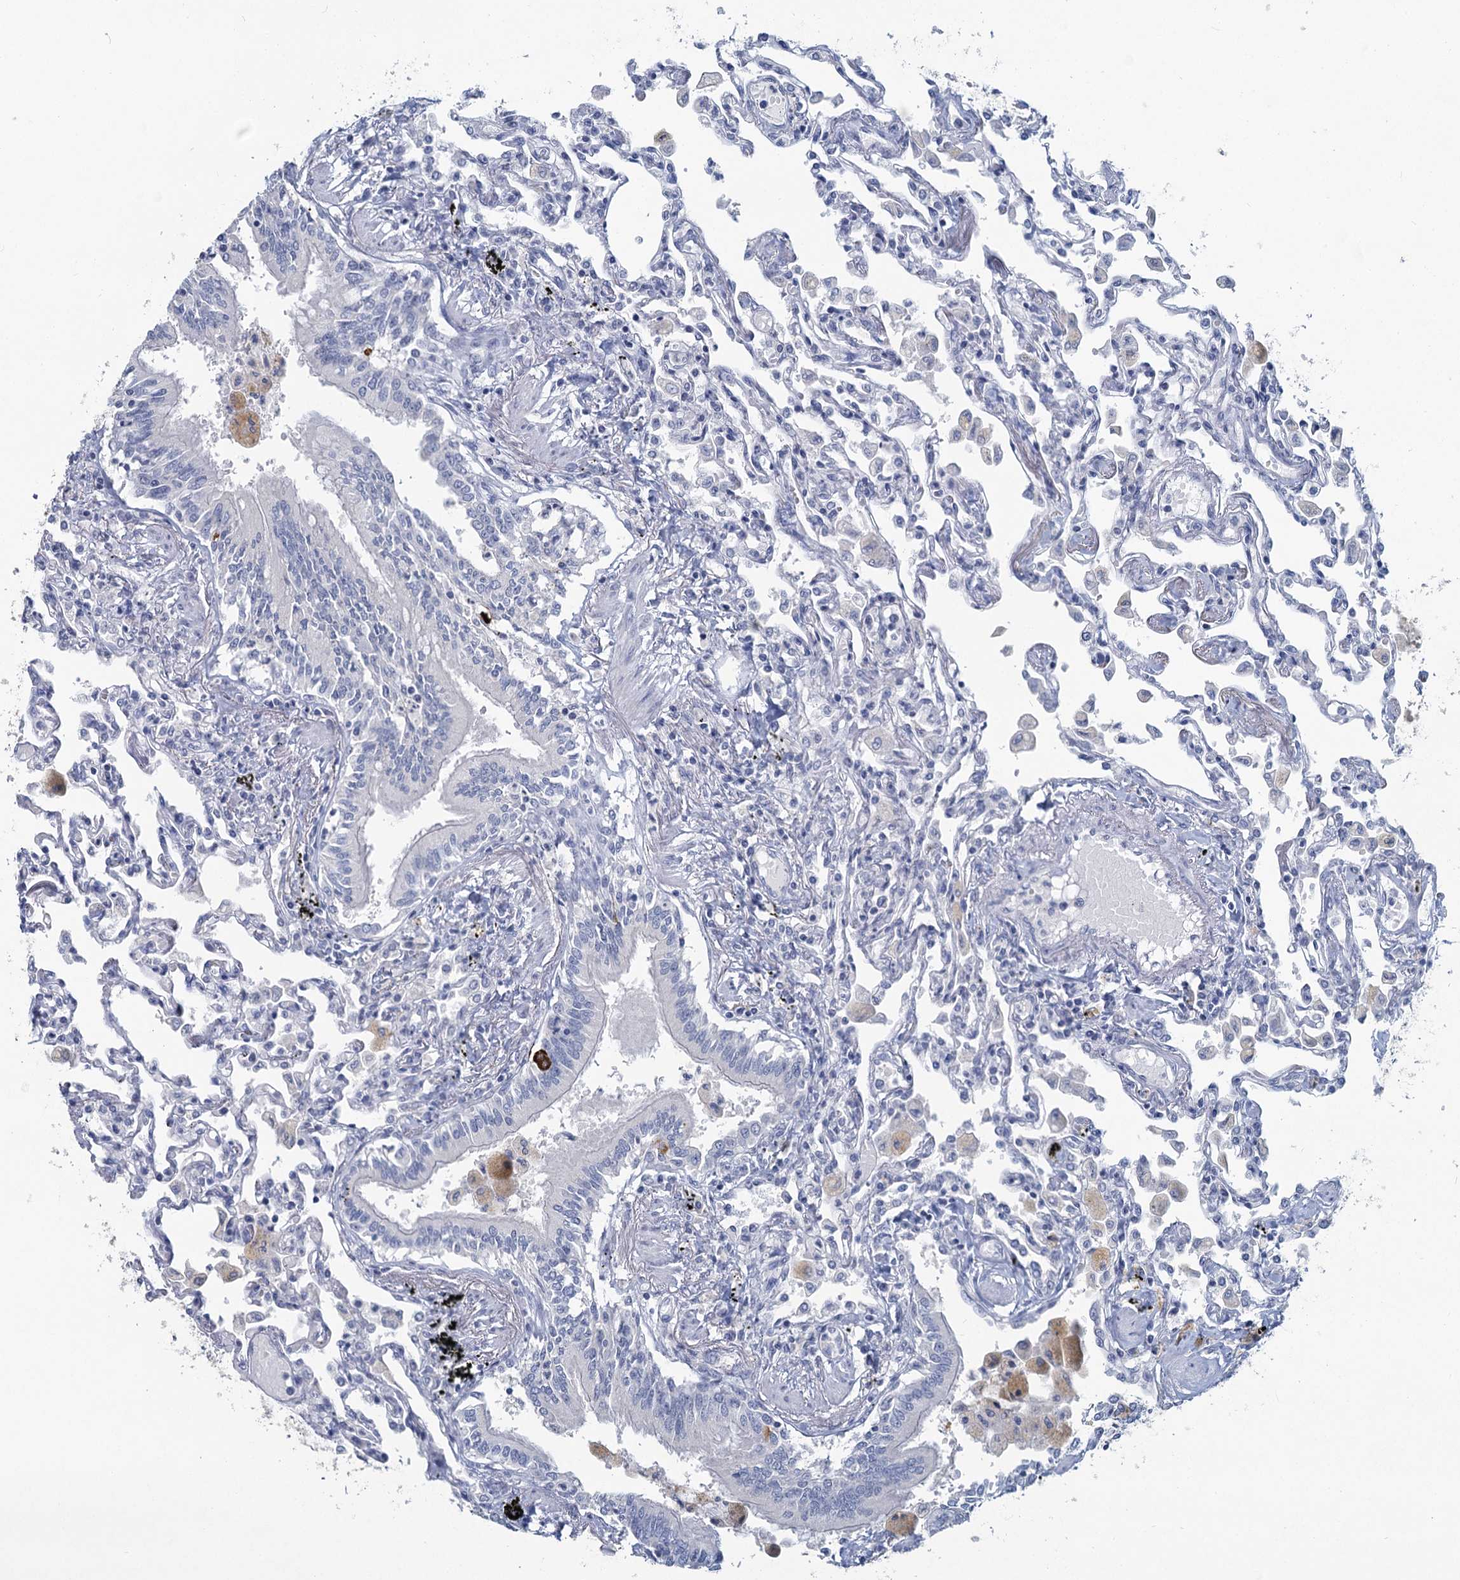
{"staining": {"intensity": "negative", "quantity": "none", "location": "none"}, "tissue": "lung", "cell_type": "Alveolar cells", "image_type": "normal", "snomed": [{"axis": "morphology", "description": "Normal tissue, NOS"}, {"axis": "topography", "description": "Bronchus"}, {"axis": "topography", "description": "Lung"}], "caption": "Alveolar cells are negative for brown protein staining in normal lung. The staining is performed using DAB brown chromogen with nuclei counter-stained in using hematoxylin.", "gene": "CHGA", "patient": {"sex": "female", "age": 49}}